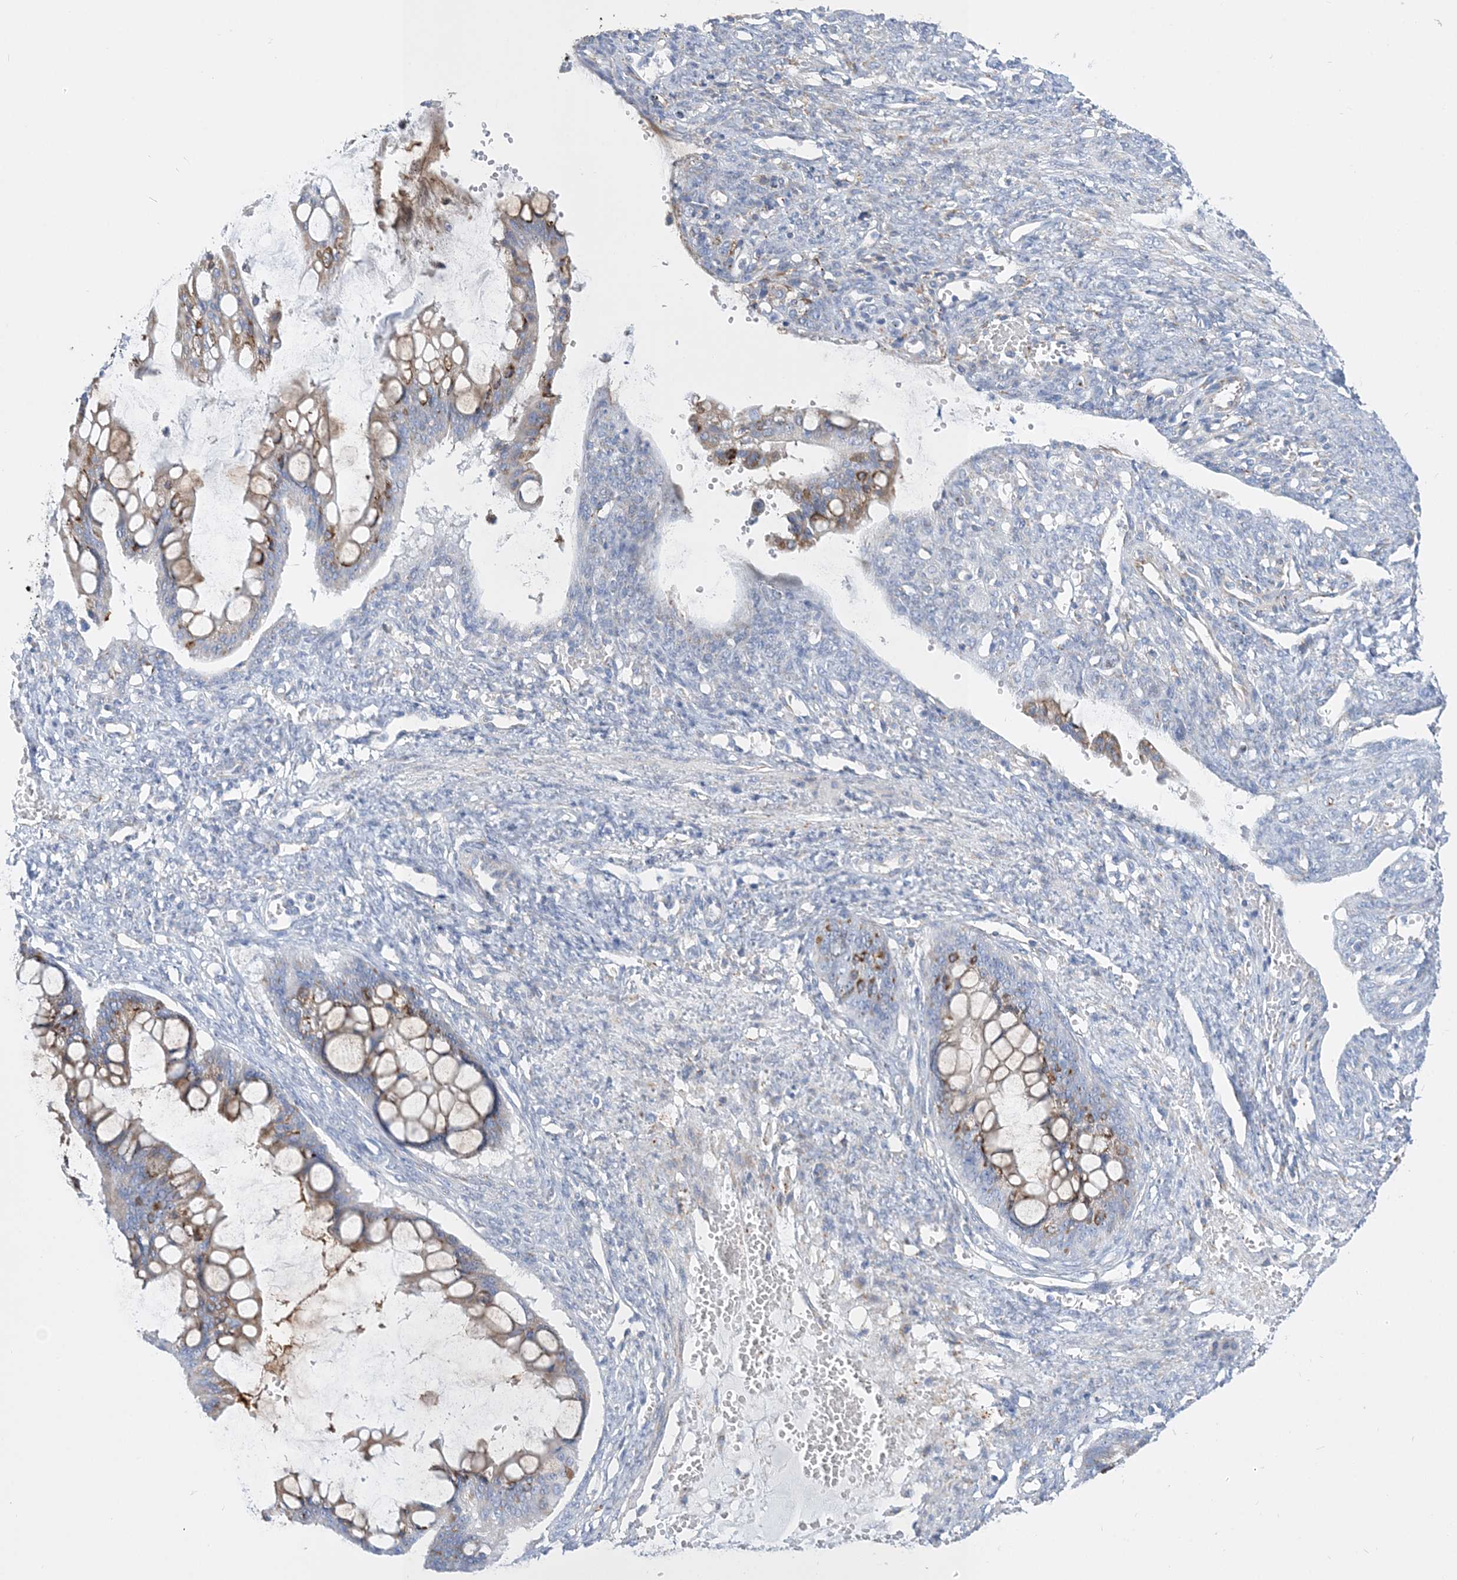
{"staining": {"intensity": "moderate", "quantity": "25%-75%", "location": "cytoplasmic/membranous"}, "tissue": "ovarian cancer", "cell_type": "Tumor cells", "image_type": "cancer", "snomed": [{"axis": "morphology", "description": "Cystadenocarcinoma, mucinous, NOS"}, {"axis": "topography", "description": "Ovary"}], "caption": "An image of mucinous cystadenocarcinoma (ovarian) stained for a protein reveals moderate cytoplasmic/membranous brown staining in tumor cells.", "gene": "TSPYL6", "patient": {"sex": "female", "age": 73}}